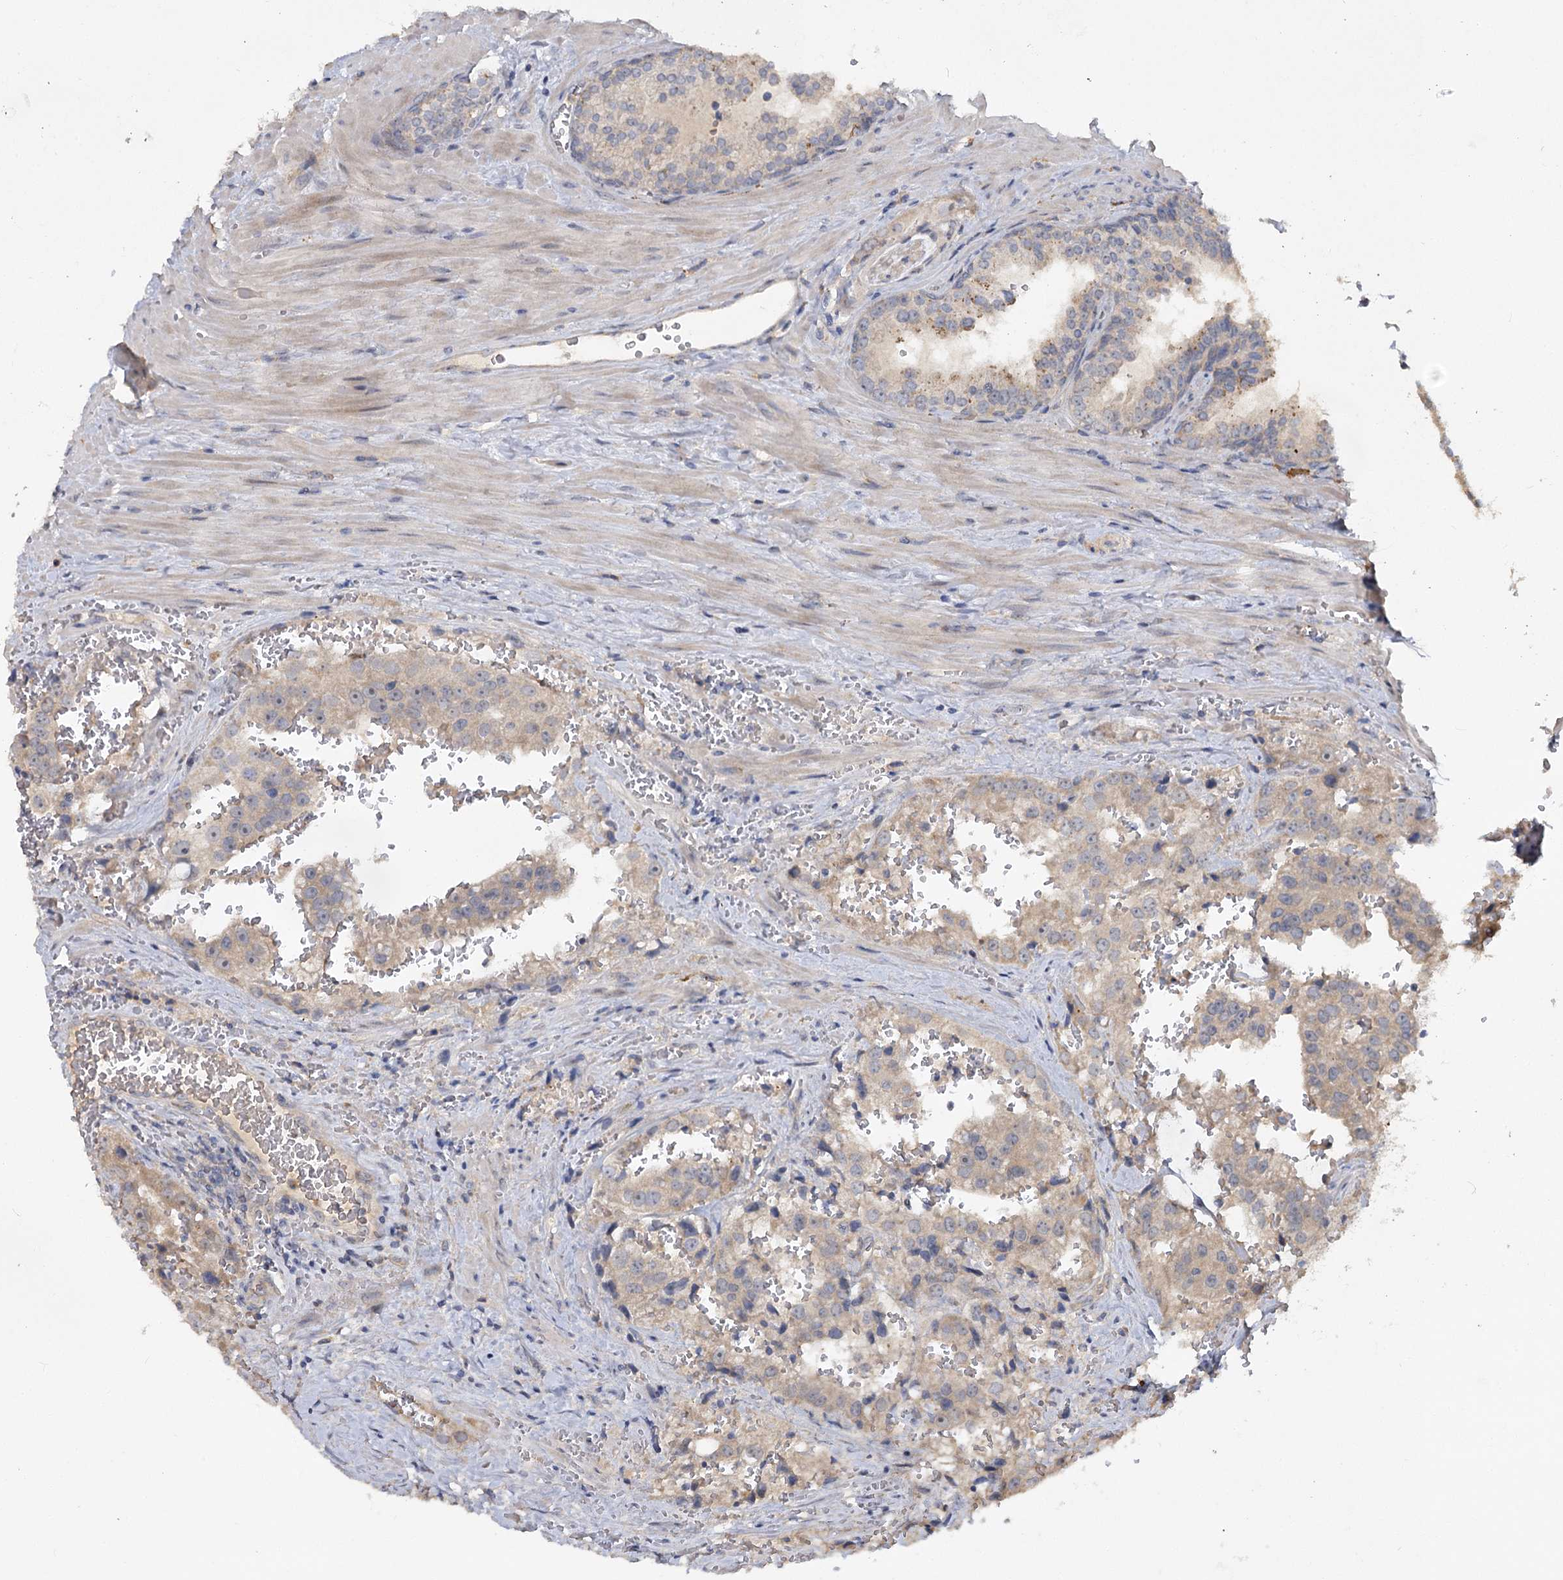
{"staining": {"intensity": "negative", "quantity": "none", "location": "none"}, "tissue": "prostate cancer", "cell_type": "Tumor cells", "image_type": "cancer", "snomed": [{"axis": "morphology", "description": "Adenocarcinoma, High grade"}, {"axis": "topography", "description": "Prostate"}], "caption": "High-grade adenocarcinoma (prostate) was stained to show a protein in brown. There is no significant positivity in tumor cells.", "gene": "ANGPTL5", "patient": {"sex": "male", "age": 68}}